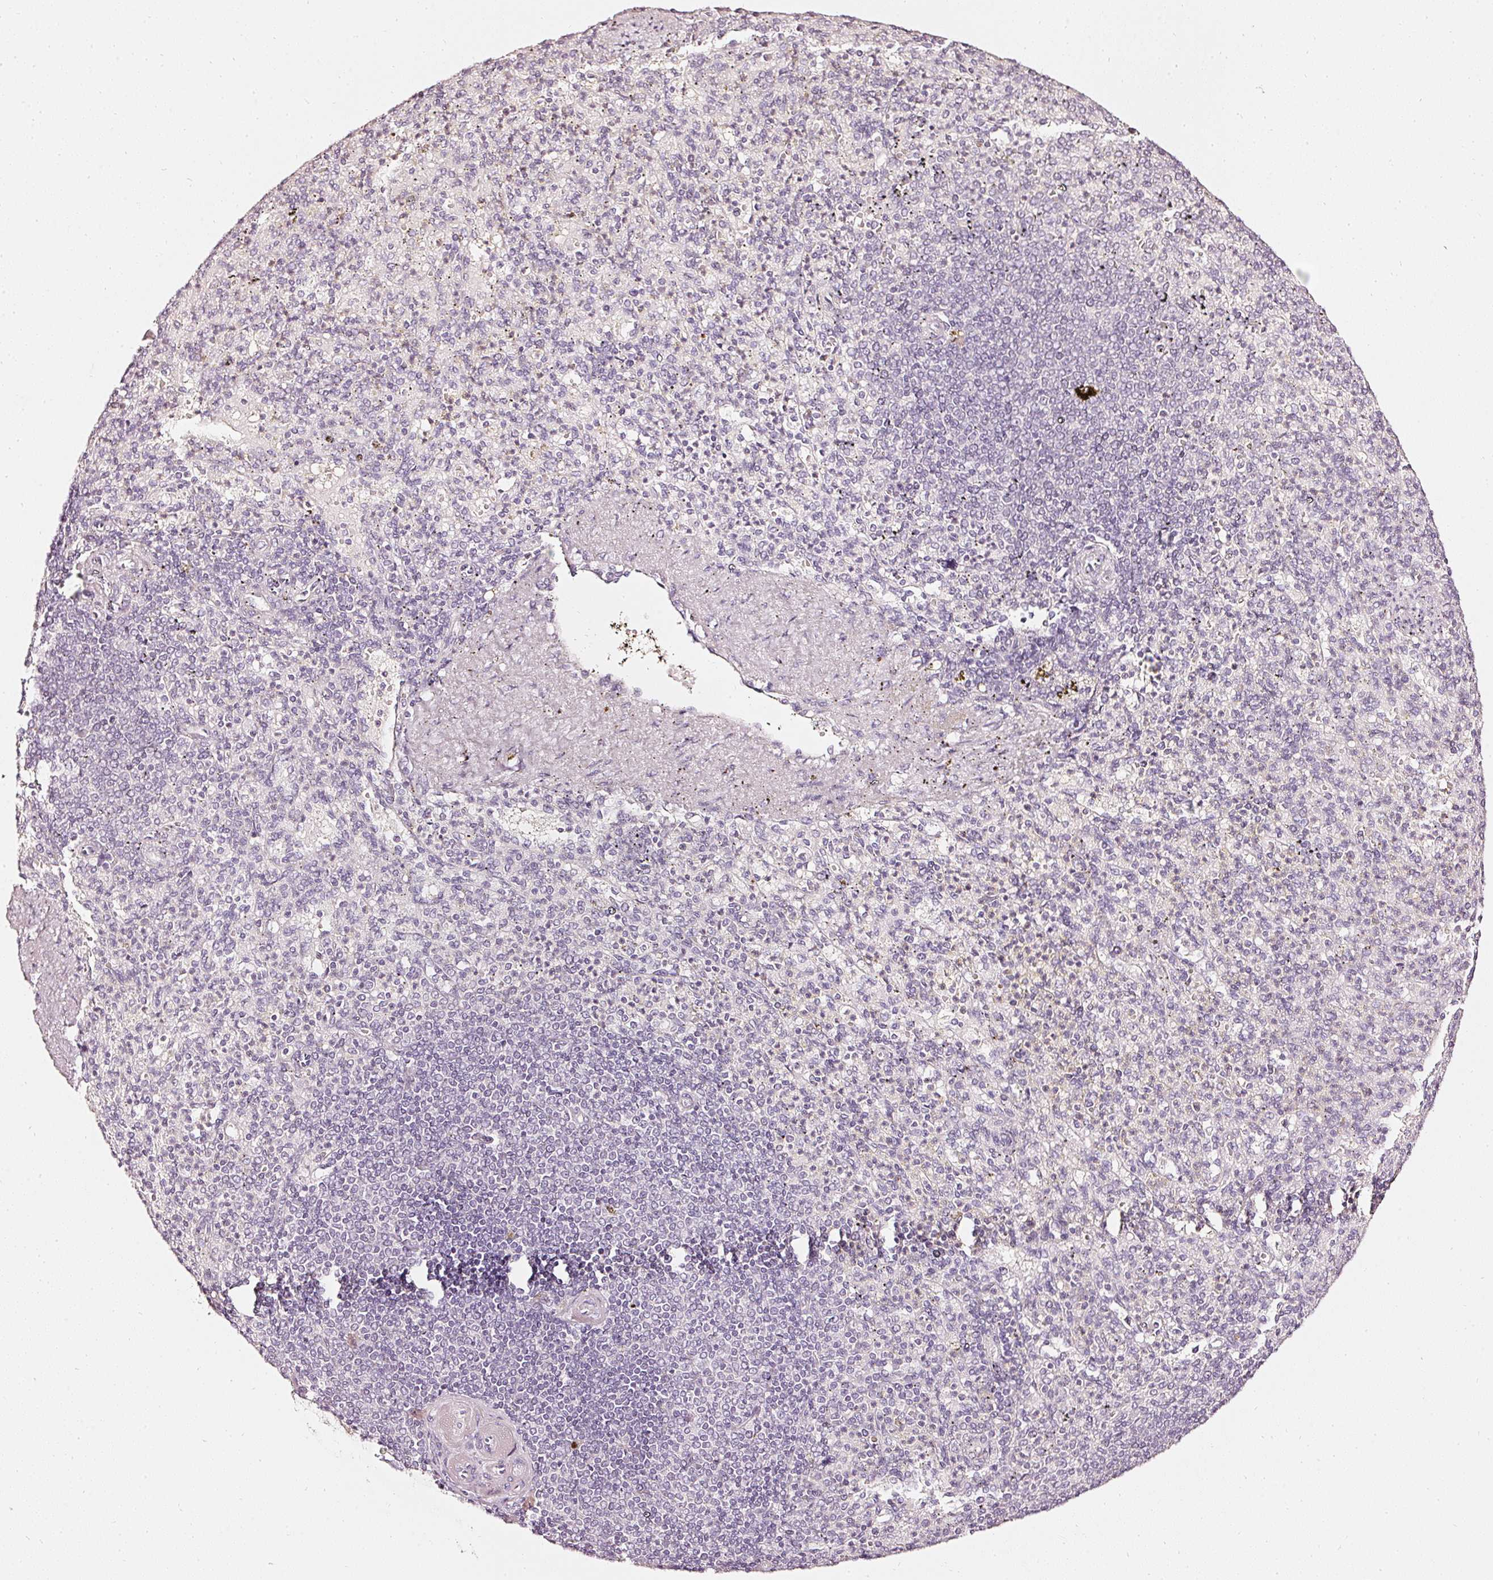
{"staining": {"intensity": "negative", "quantity": "none", "location": "none"}, "tissue": "spleen", "cell_type": "Cells in red pulp", "image_type": "normal", "snomed": [{"axis": "morphology", "description": "Normal tissue, NOS"}, {"axis": "topography", "description": "Spleen"}], "caption": "Immunohistochemistry histopathology image of benign spleen stained for a protein (brown), which demonstrates no positivity in cells in red pulp. (DAB (3,3'-diaminobenzidine) IHC, high magnification).", "gene": "CNP", "patient": {"sex": "female", "age": 74}}